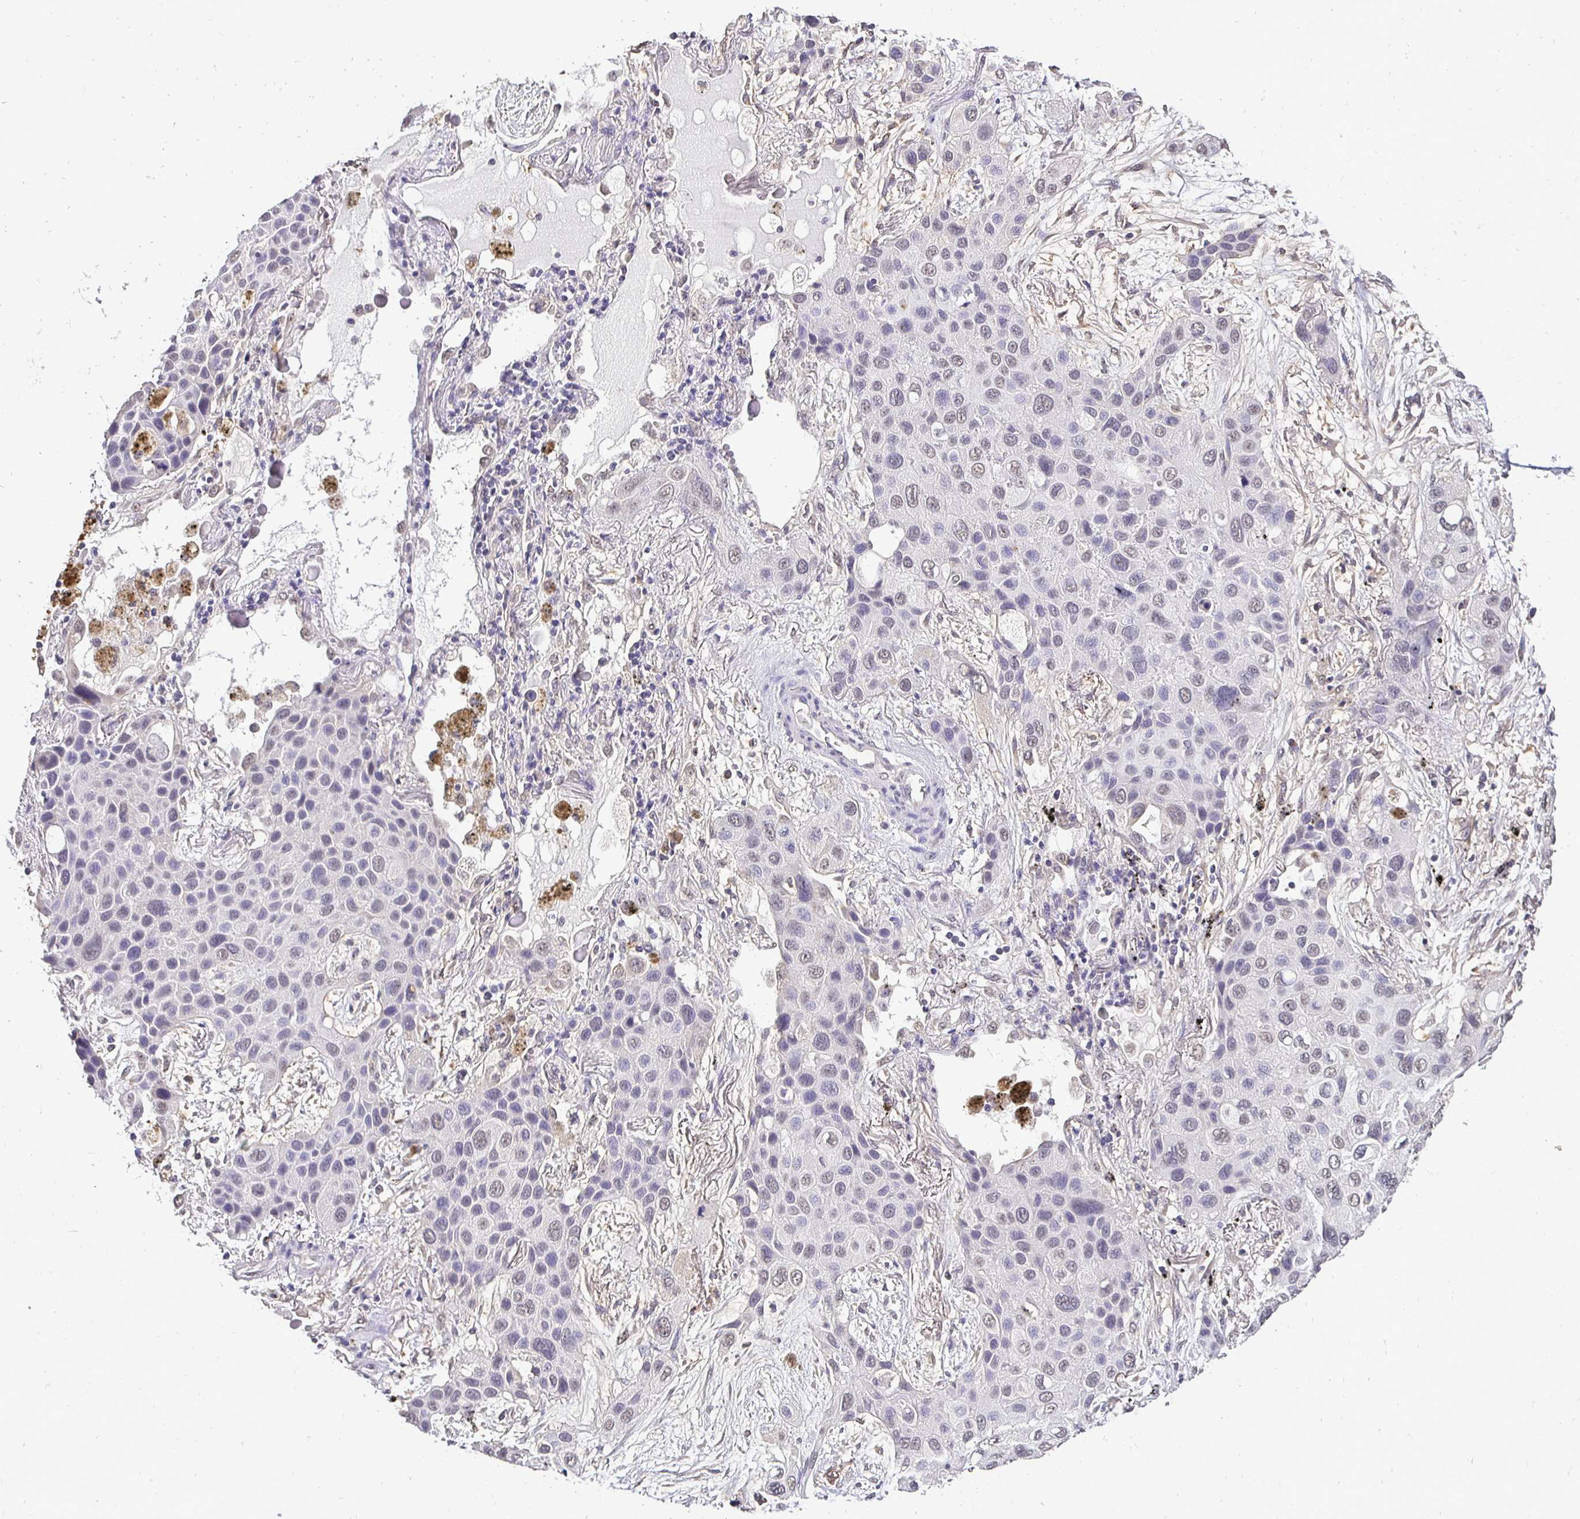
{"staining": {"intensity": "negative", "quantity": "none", "location": "none"}, "tissue": "lung cancer", "cell_type": "Tumor cells", "image_type": "cancer", "snomed": [{"axis": "morphology", "description": "Squamous cell carcinoma, NOS"}, {"axis": "morphology", "description": "Squamous cell carcinoma, metastatic, NOS"}, {"axis": "topography", "description": "Lung"}], "caption": "An image of lung cancer (metastatic squamous cell carcinoma) stained for a protein displays no brown staining in tumor cells.", "gene": "RHEBL1", "patient": {"sex": "male", "age": 59}}